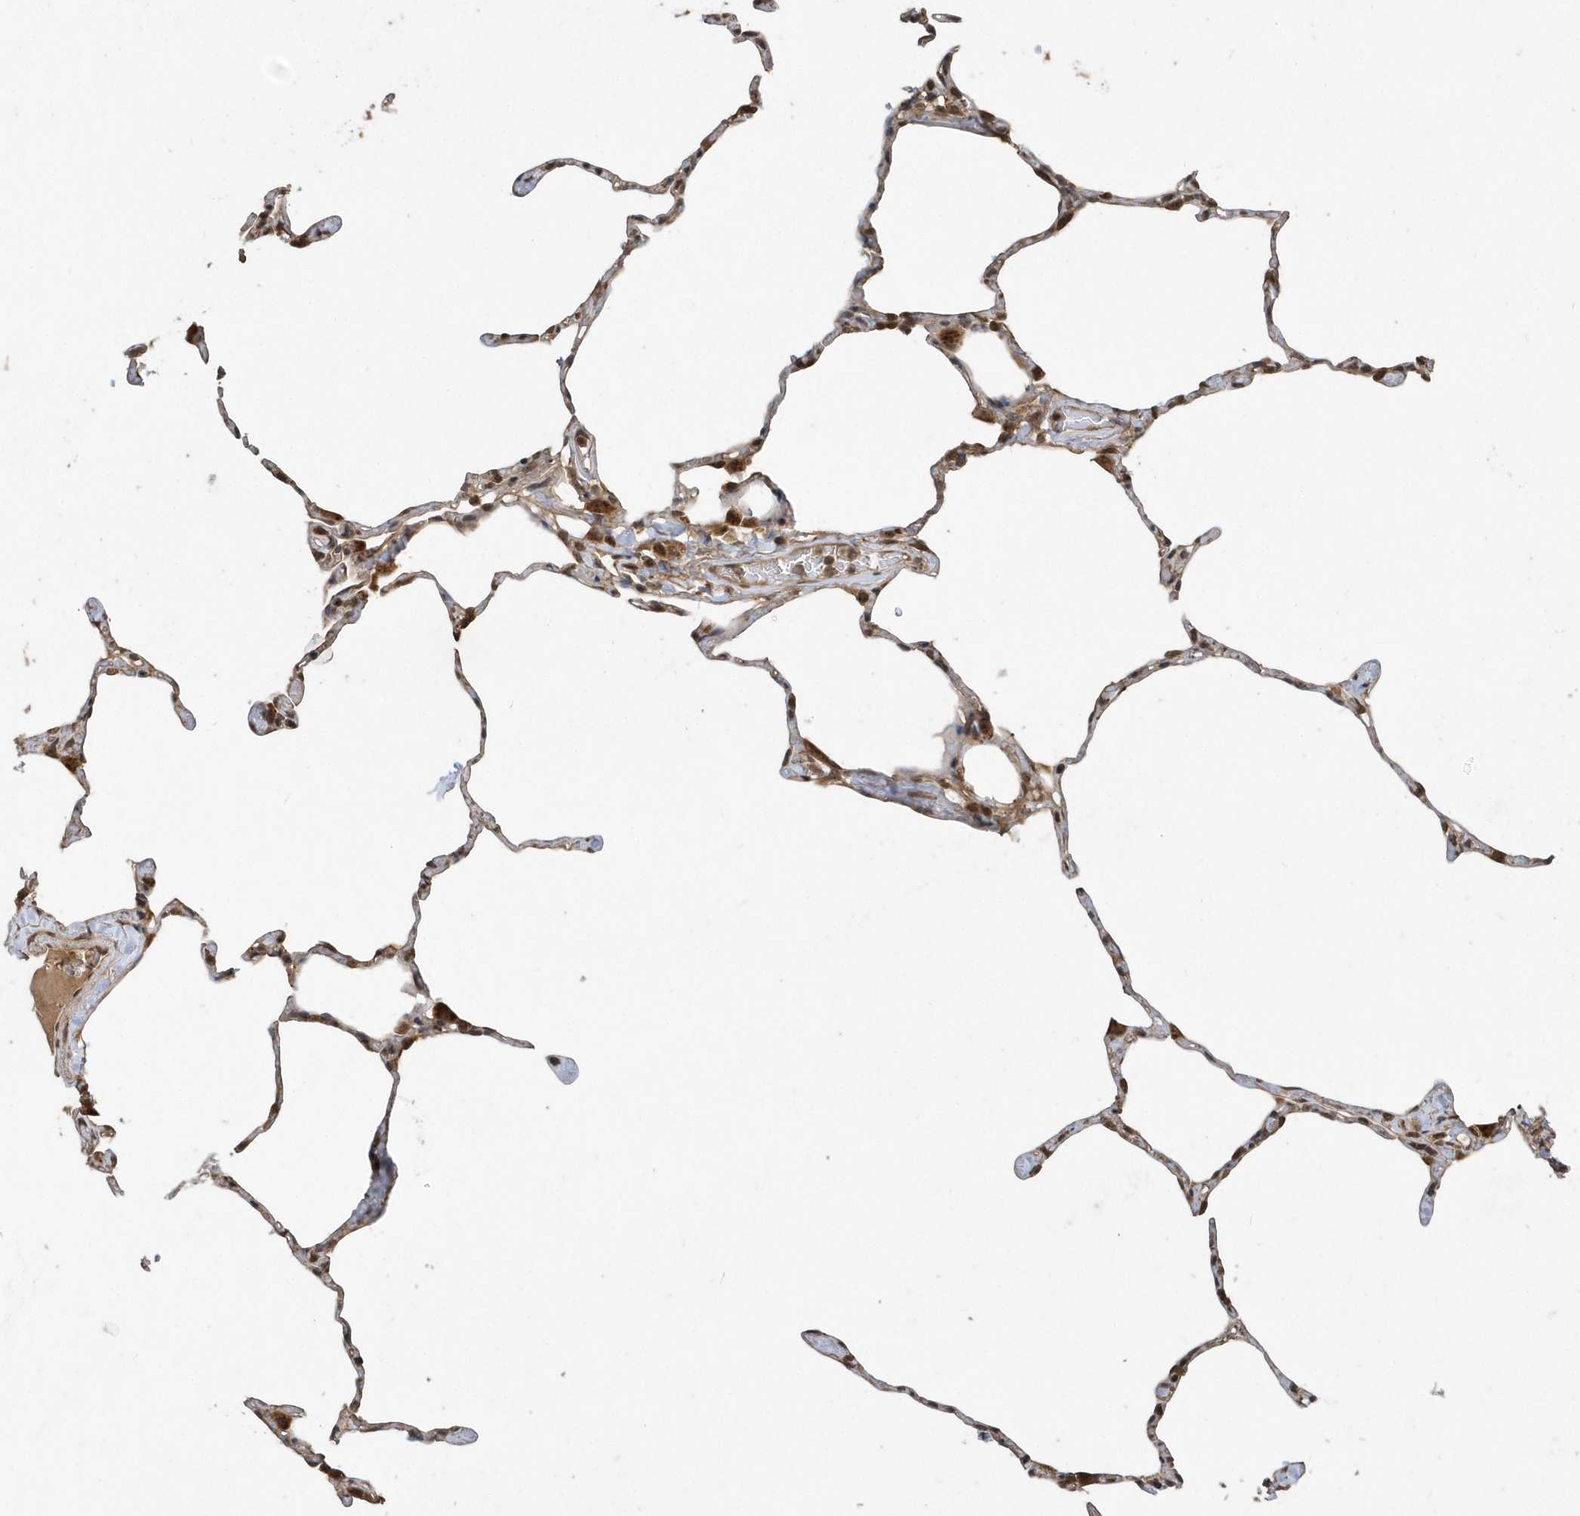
{"staining": {"intensity": "moderate", "quantity": "25%-75%", "location": "cytoplasmic/membranous"}, "tissue": "lung", "cell_type": "Alveolar cells", "image_type": "normal", "snomed": [{"axis": "morphology", "description": "Normal tissue, NOS"}, {"axis": "topography", "description": "Lung"}], "caption": "Alveolar cells reveal medium levels of moderate cytoplasmic/membranous expression in approximately 25%-75% of cells in benign human lung.", "gene": "WASHC5", "patient": {"sex": "male", "age": 65}}